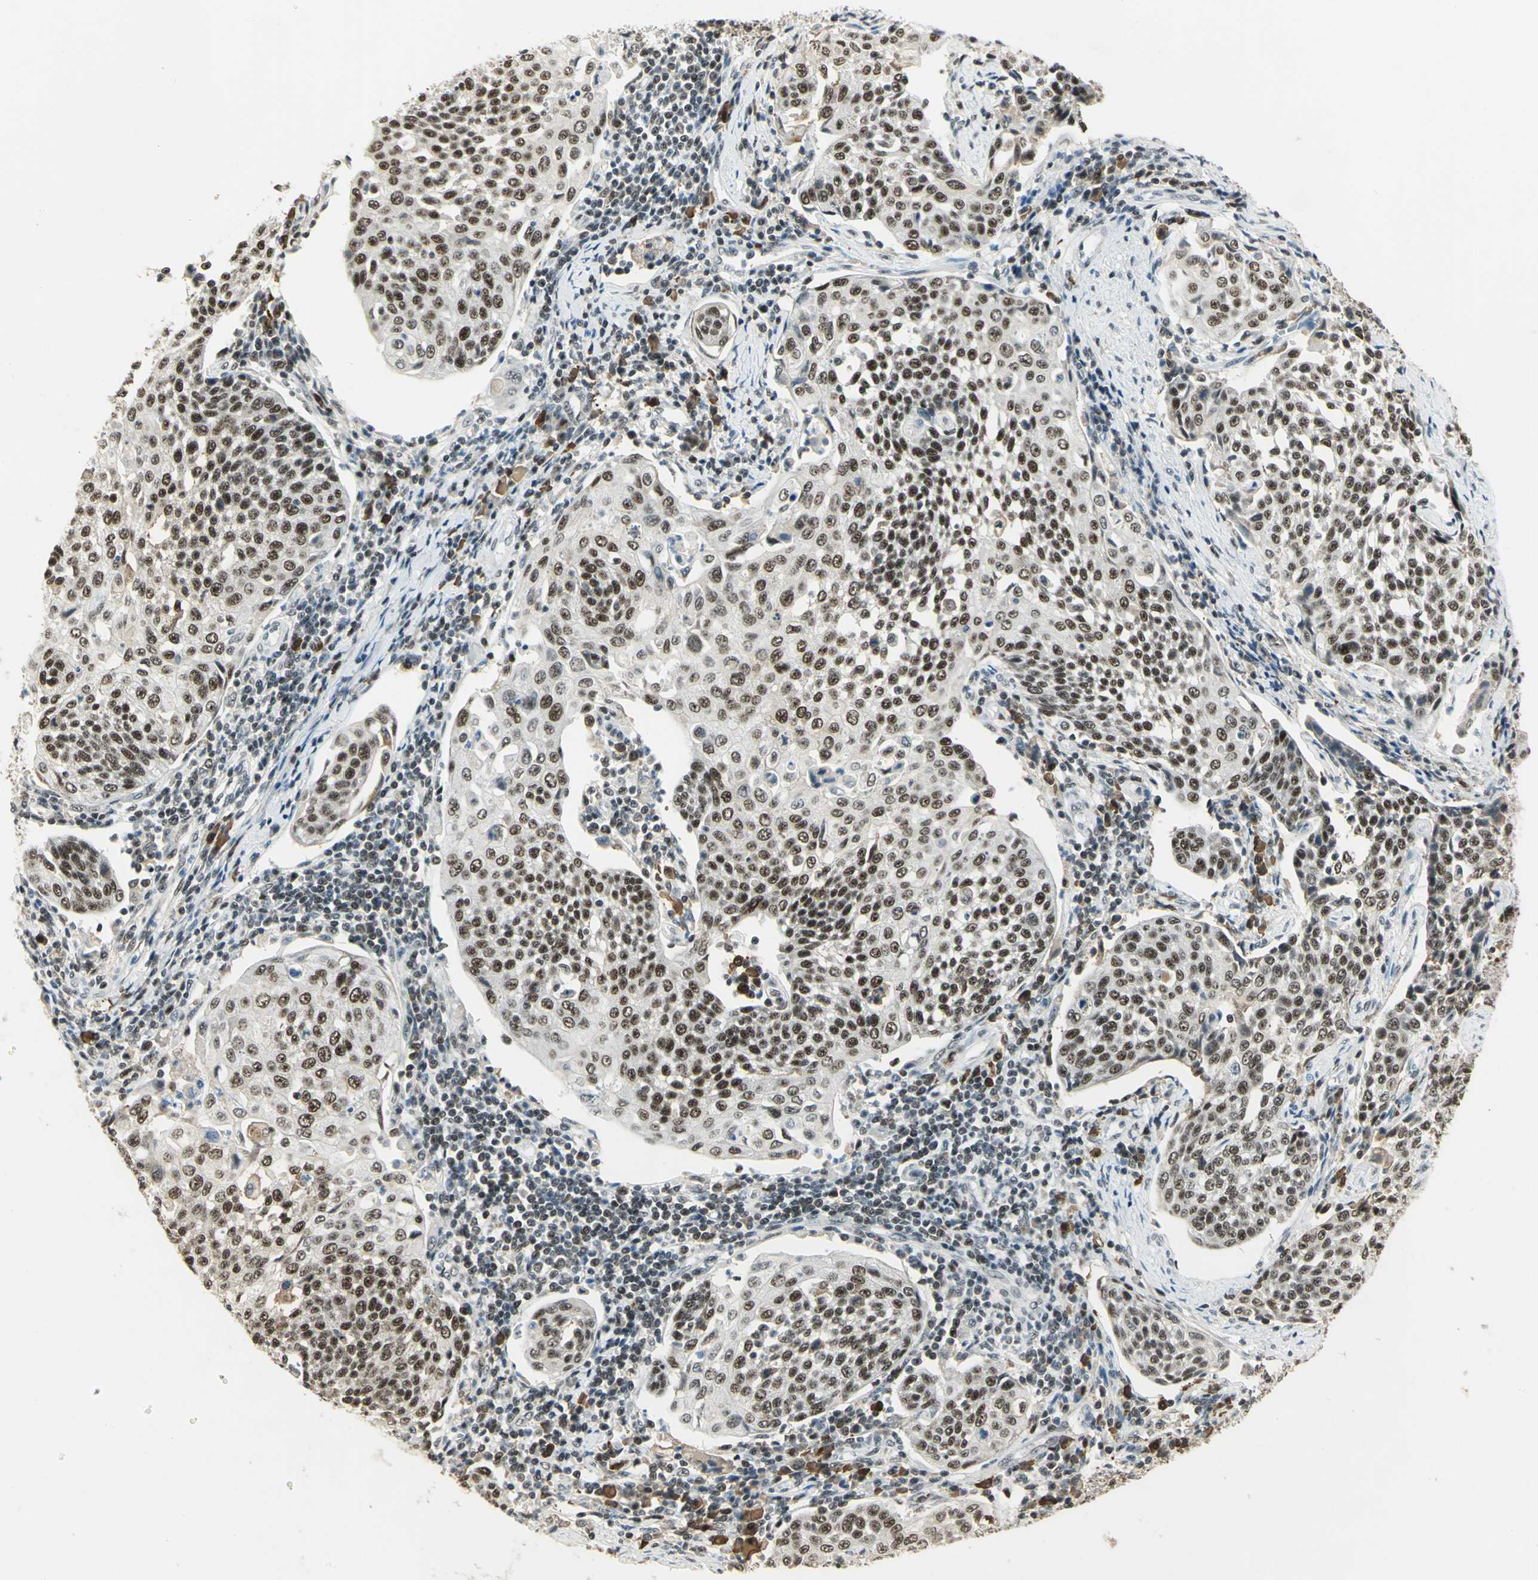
{"staining": {"intensity": "moderate", "quantity": ">75%", "location": "nuclear"}, "tissue": "cervical cancer", "cell_type": "Tumor cells", "image_type": "cancer", "snomed": [{"axis": "morphology", "description": "Squamous cell carcinoma, NOS"}, {"axis": "topography", "description": "Cervix"}], "caption": "Protein staining shows moderate nuclear expression in about >75% of tumor cells in cervical squamous cell carcinoma.", "gene": "CCNT1", "patient": {"sex": "female", "age": 34}}